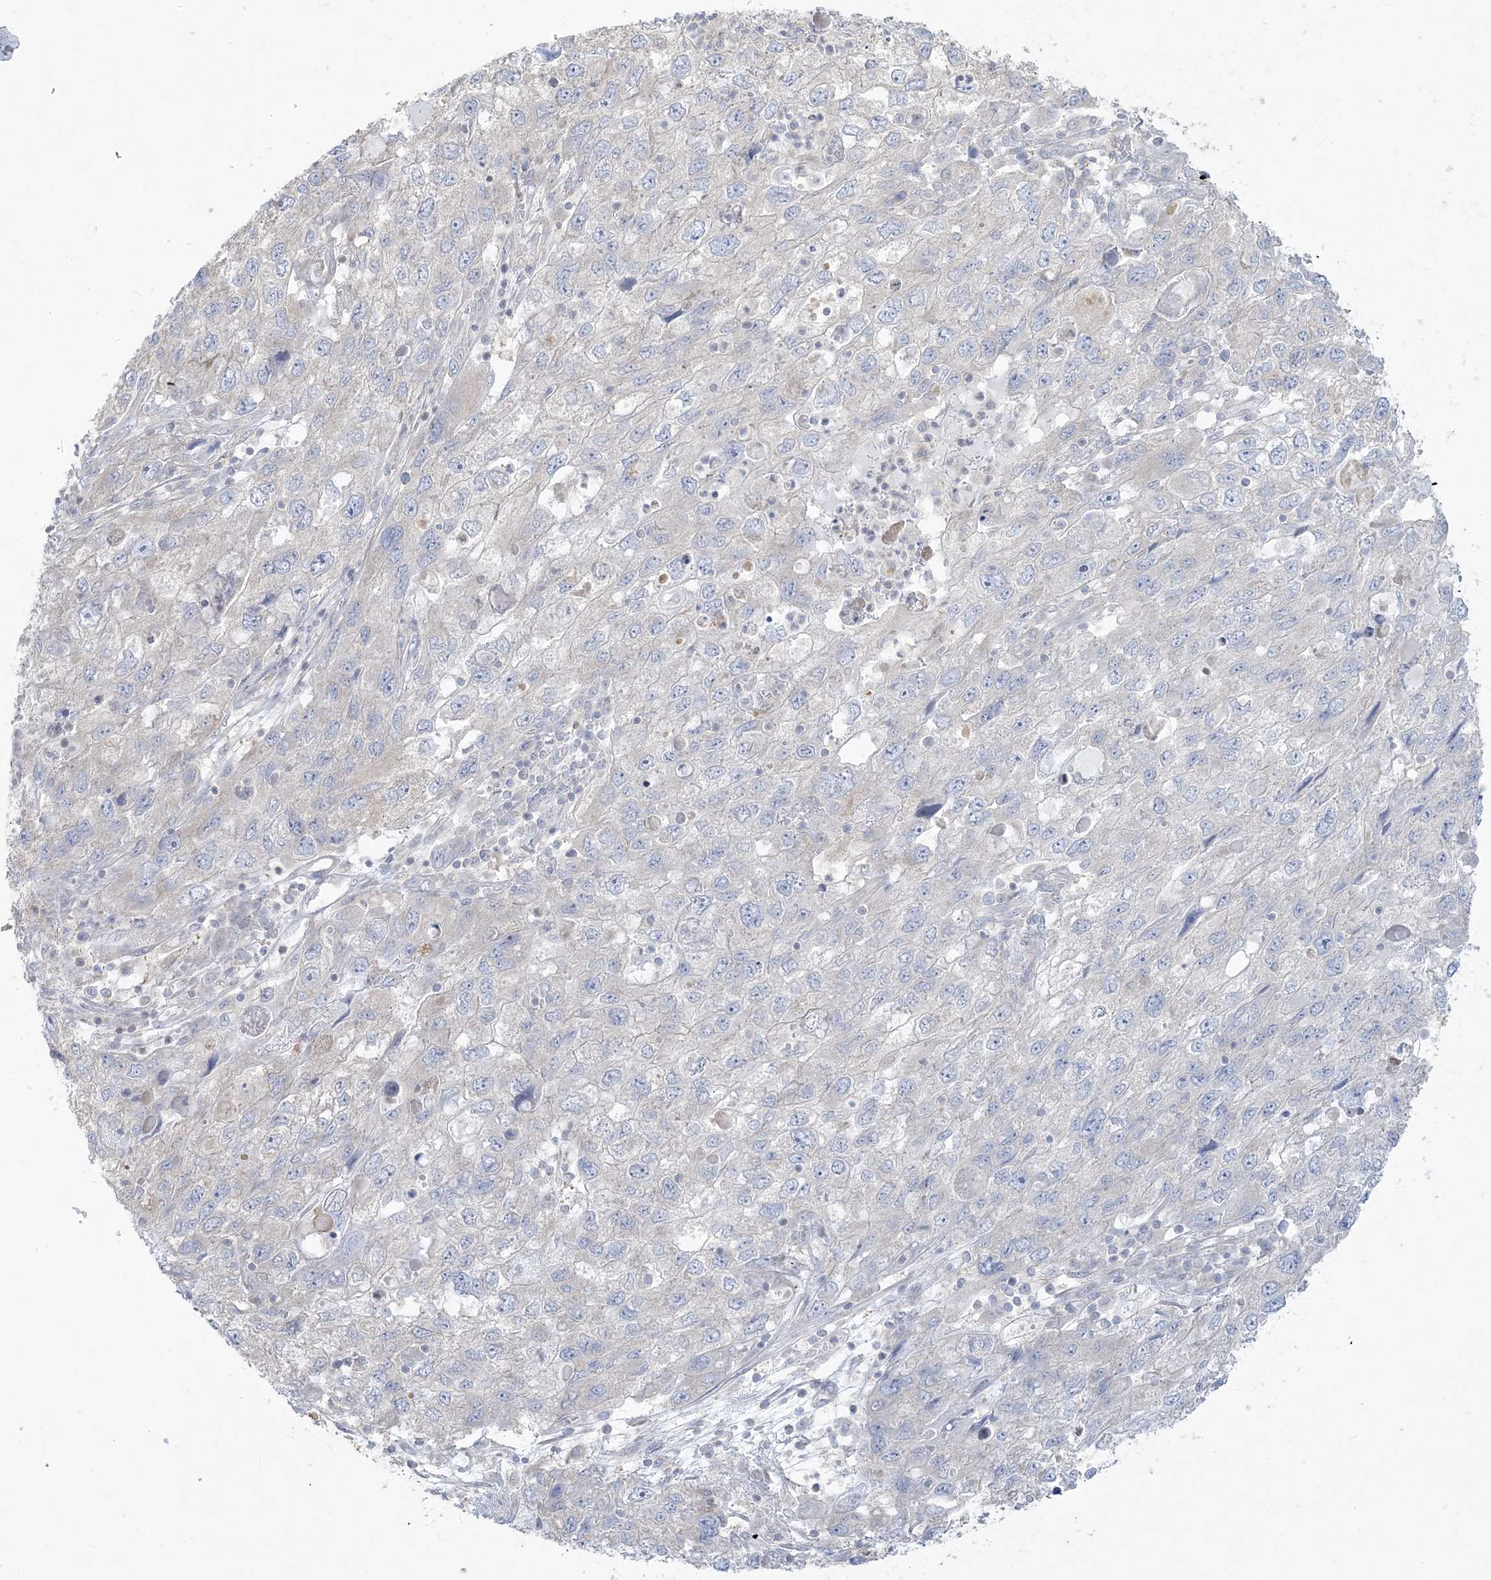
{"staining": {"intensity": "negative", "quantity": "none", "location": "none"}, "tissue": "endometrial cancer", "cell_type": "Tumor cells", "image_type": "cancer", "snomed": [{"axis": "morphology", "description": "Adenocarcinoma, NOS"}, {"axis": "topography", "description": "Endometrium"}], "caption": "DAB immunohistochemical staining of human endometrial cancer (adenocarcinoma) exhibits no significant staining in tumor cells.", "gene": "ZC3H6", "patient": {"sex": "female", "age": 49}}